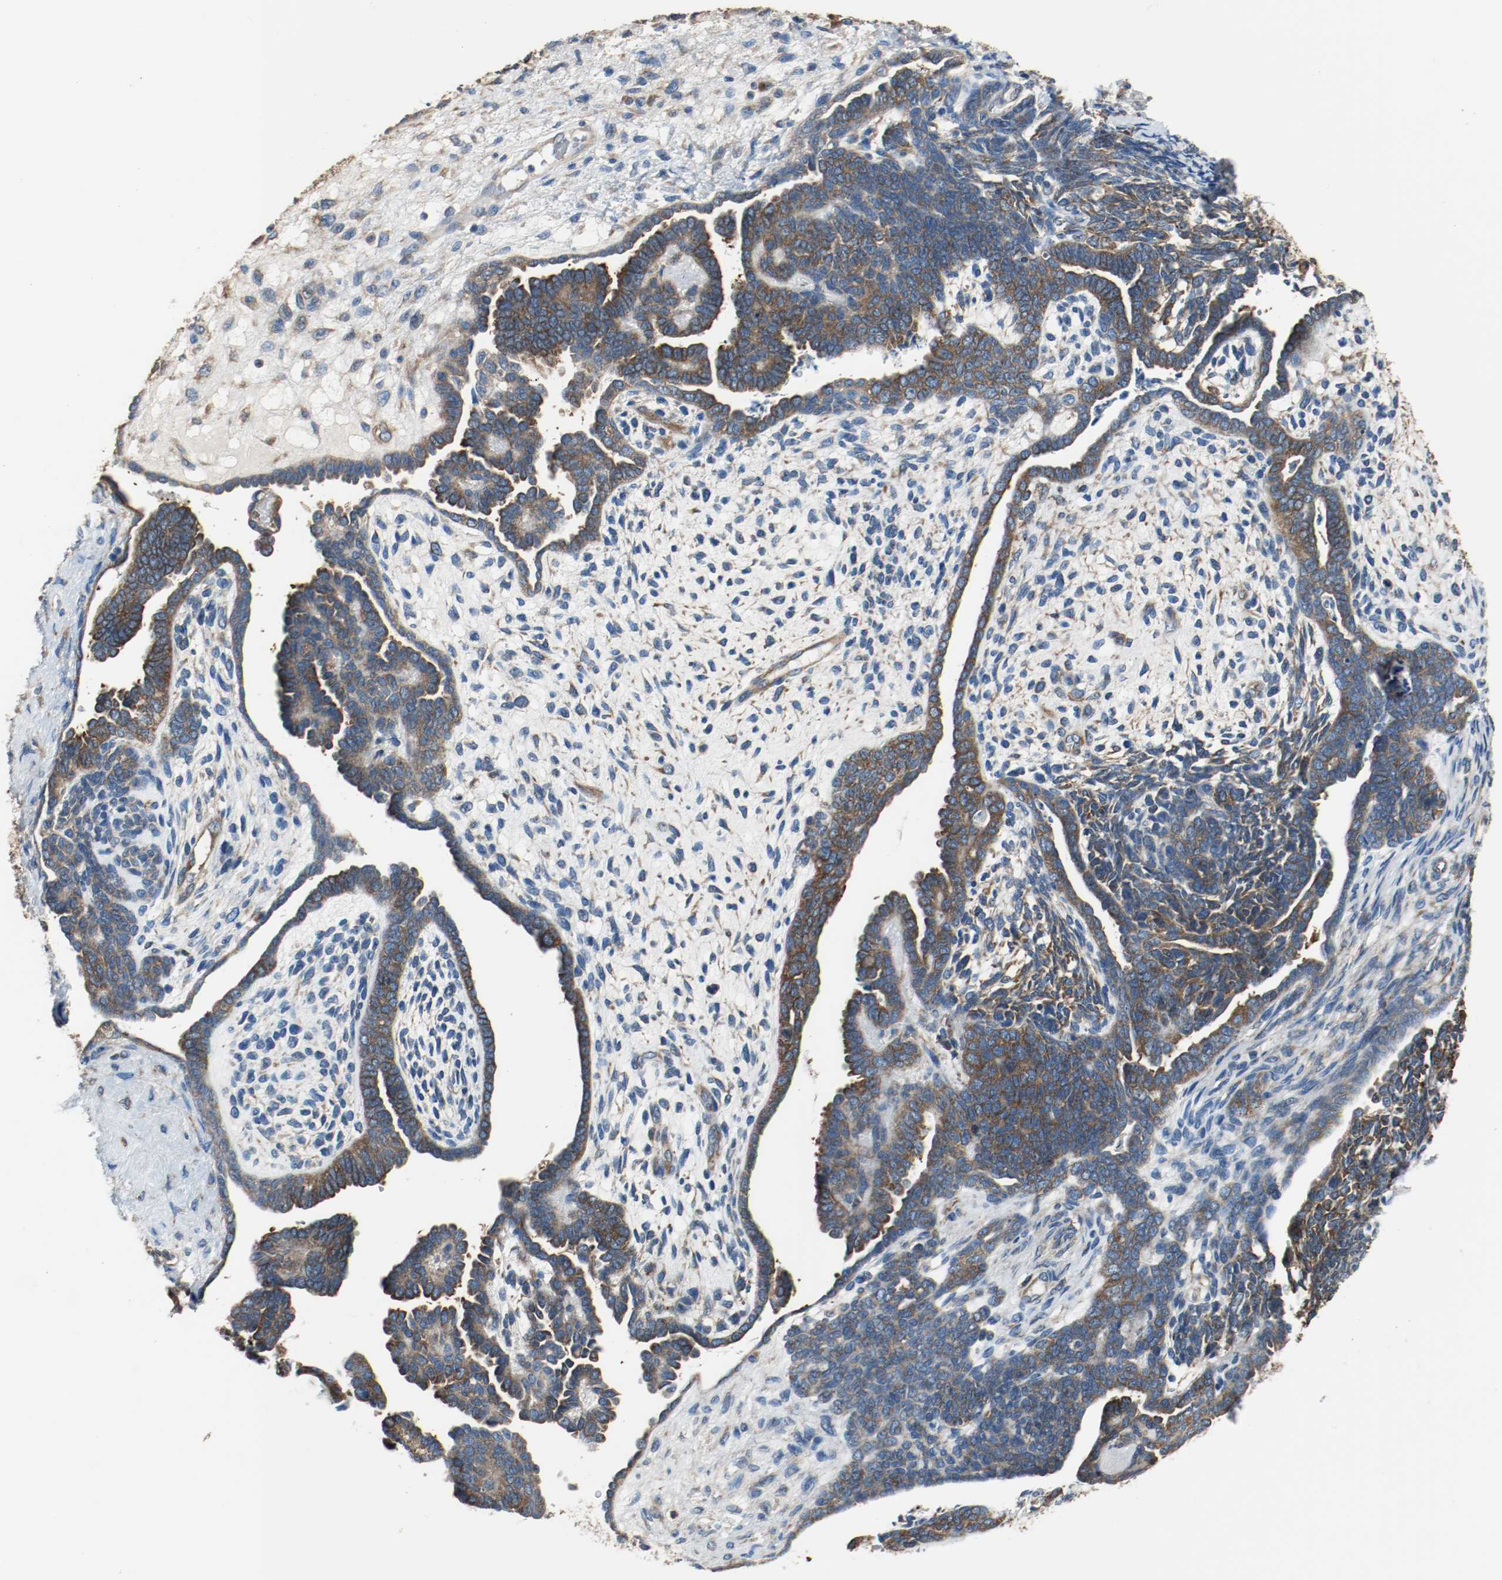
{"staining": {"intensity": "moderate", "quantity": ">75%", "location": "cytoplasmic/membranous"}, "tissue": "endometrial cancer", "cell_type": "Tumor cells", "image_type": "cancer", "snomed": [{"axis": "morphology", "description": "Neoplasm, malignant, NOS"}, {"axis": "topography", "description": "Endometrium"}], "caption": "Brown immunohistochemical staining in malignant neoplasm (endometrial) displays moderate cytoplasmic/membranous positivity in about >75% of tumor cells.", "gene": "TUBA3D", "patient": {"sex": "female", "age": 74}}